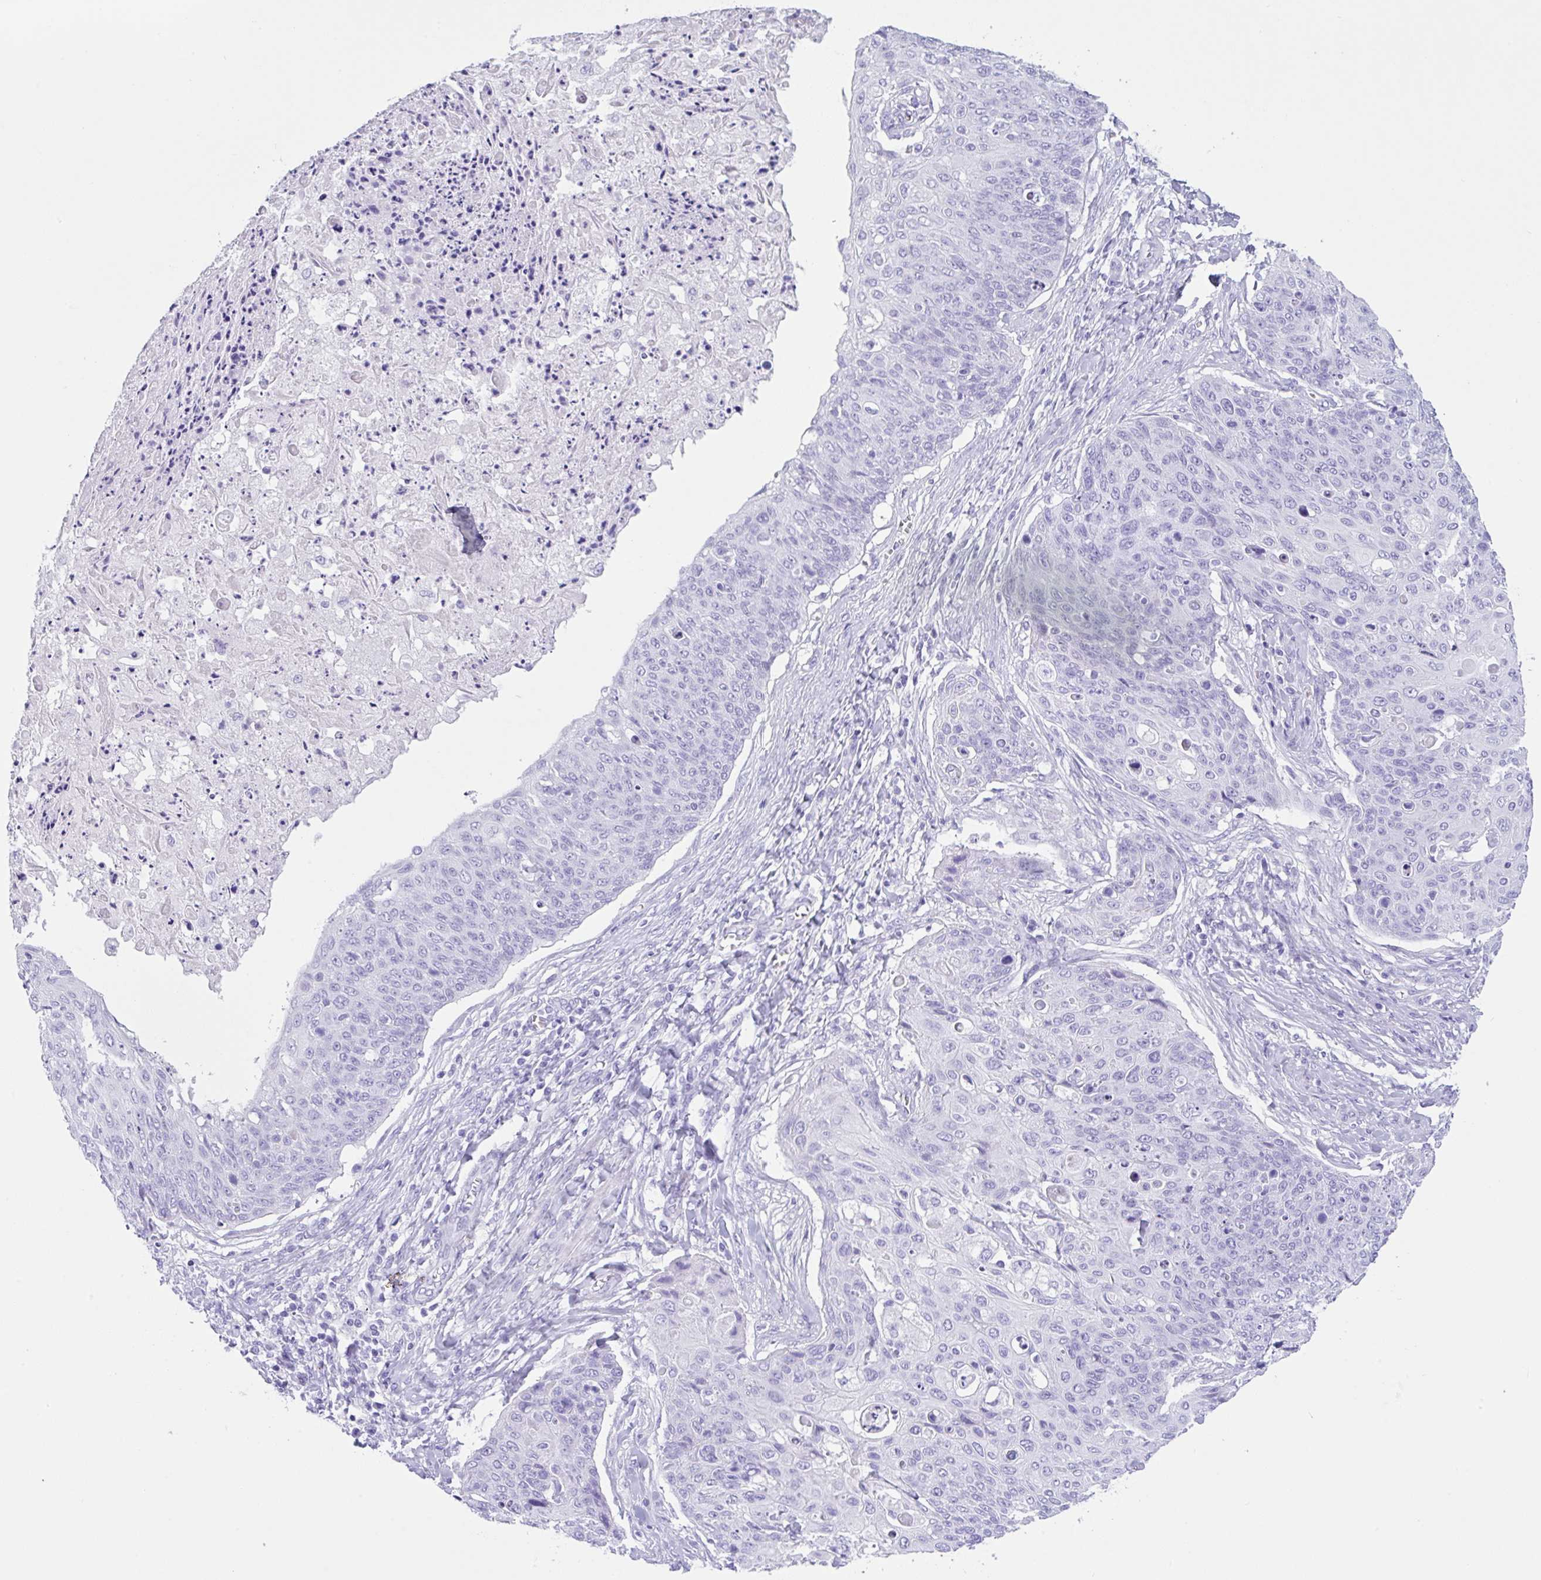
{"staining": {"intensity": "negative", "quantity": "none", "location": "none"}, "tissue": "skin cancer", "cell_type": "Tumor cells", "image_type": "cancer", "snomed": [{"axis": "morphology", "description": "Squamous cell carcinoma, NOS"}, {"axis": "topography", "description": "Skin"}, {"axis": "topography", "description": "Vulva"}], "caption": "Tumor cells are negative for brown protein staining in squamous cell carcinoma (skin).", "gene": "CPA1", "patient": {"sex": "female", "age": 85}}